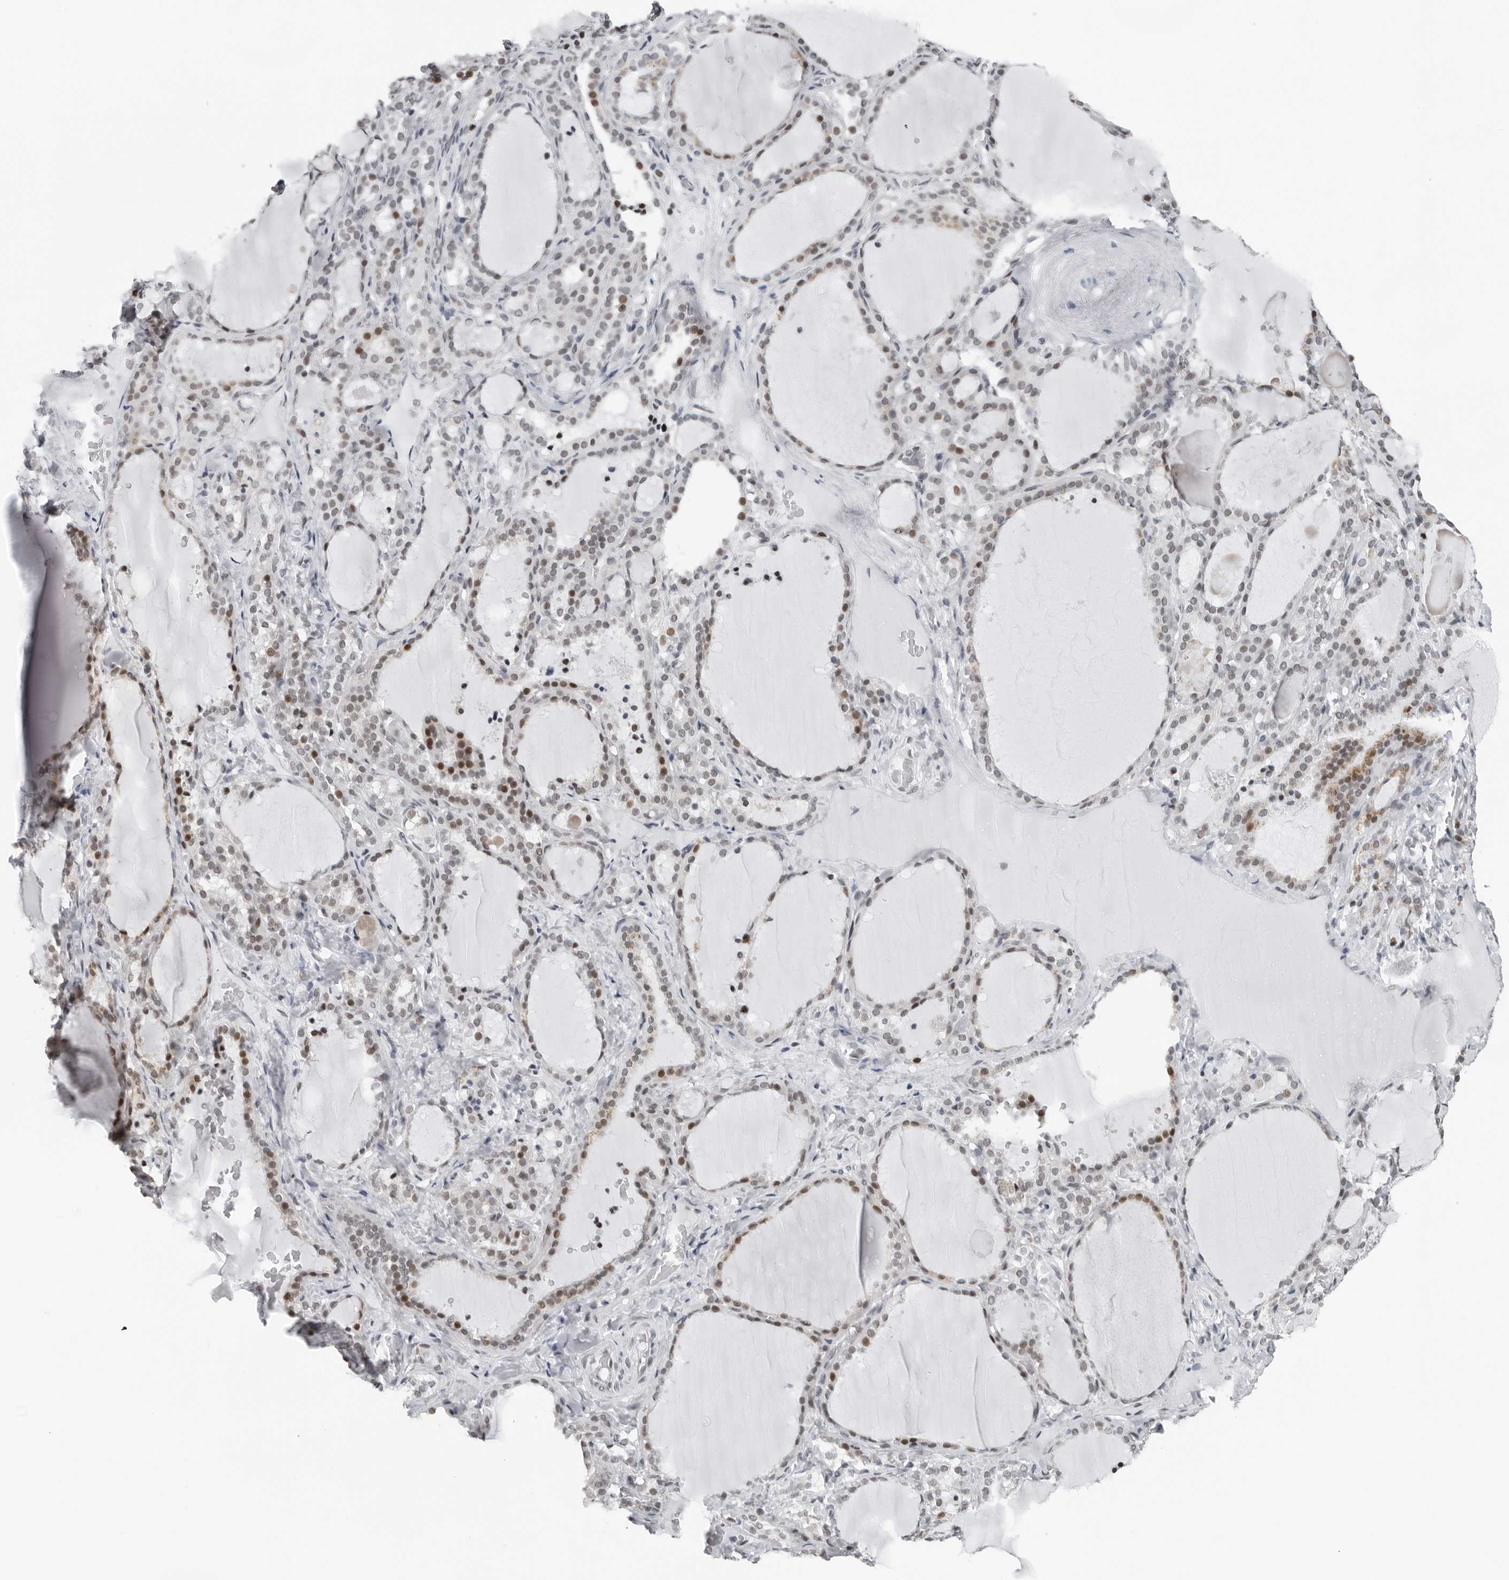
{"staining": {"intensity": "moderate", "quantity": "25%-75%", "location": "nuclear"}, "tissue": "thyroid gland", "cell_type": "Glandular cells", "image_type": "normal", "snomed": [{"axis": "morphology", "description": "Normal tissue, NOS"}, {"axis": "topography", "description": "Thyroid gland"}], "caption": "The image demonstrates staining of benign thyroid gland, revealing moderate nuclear protein expression (brown color) within glandular cells.", "gene": "PPP1R42", "patient": {"sex": "female", "age": 22}}